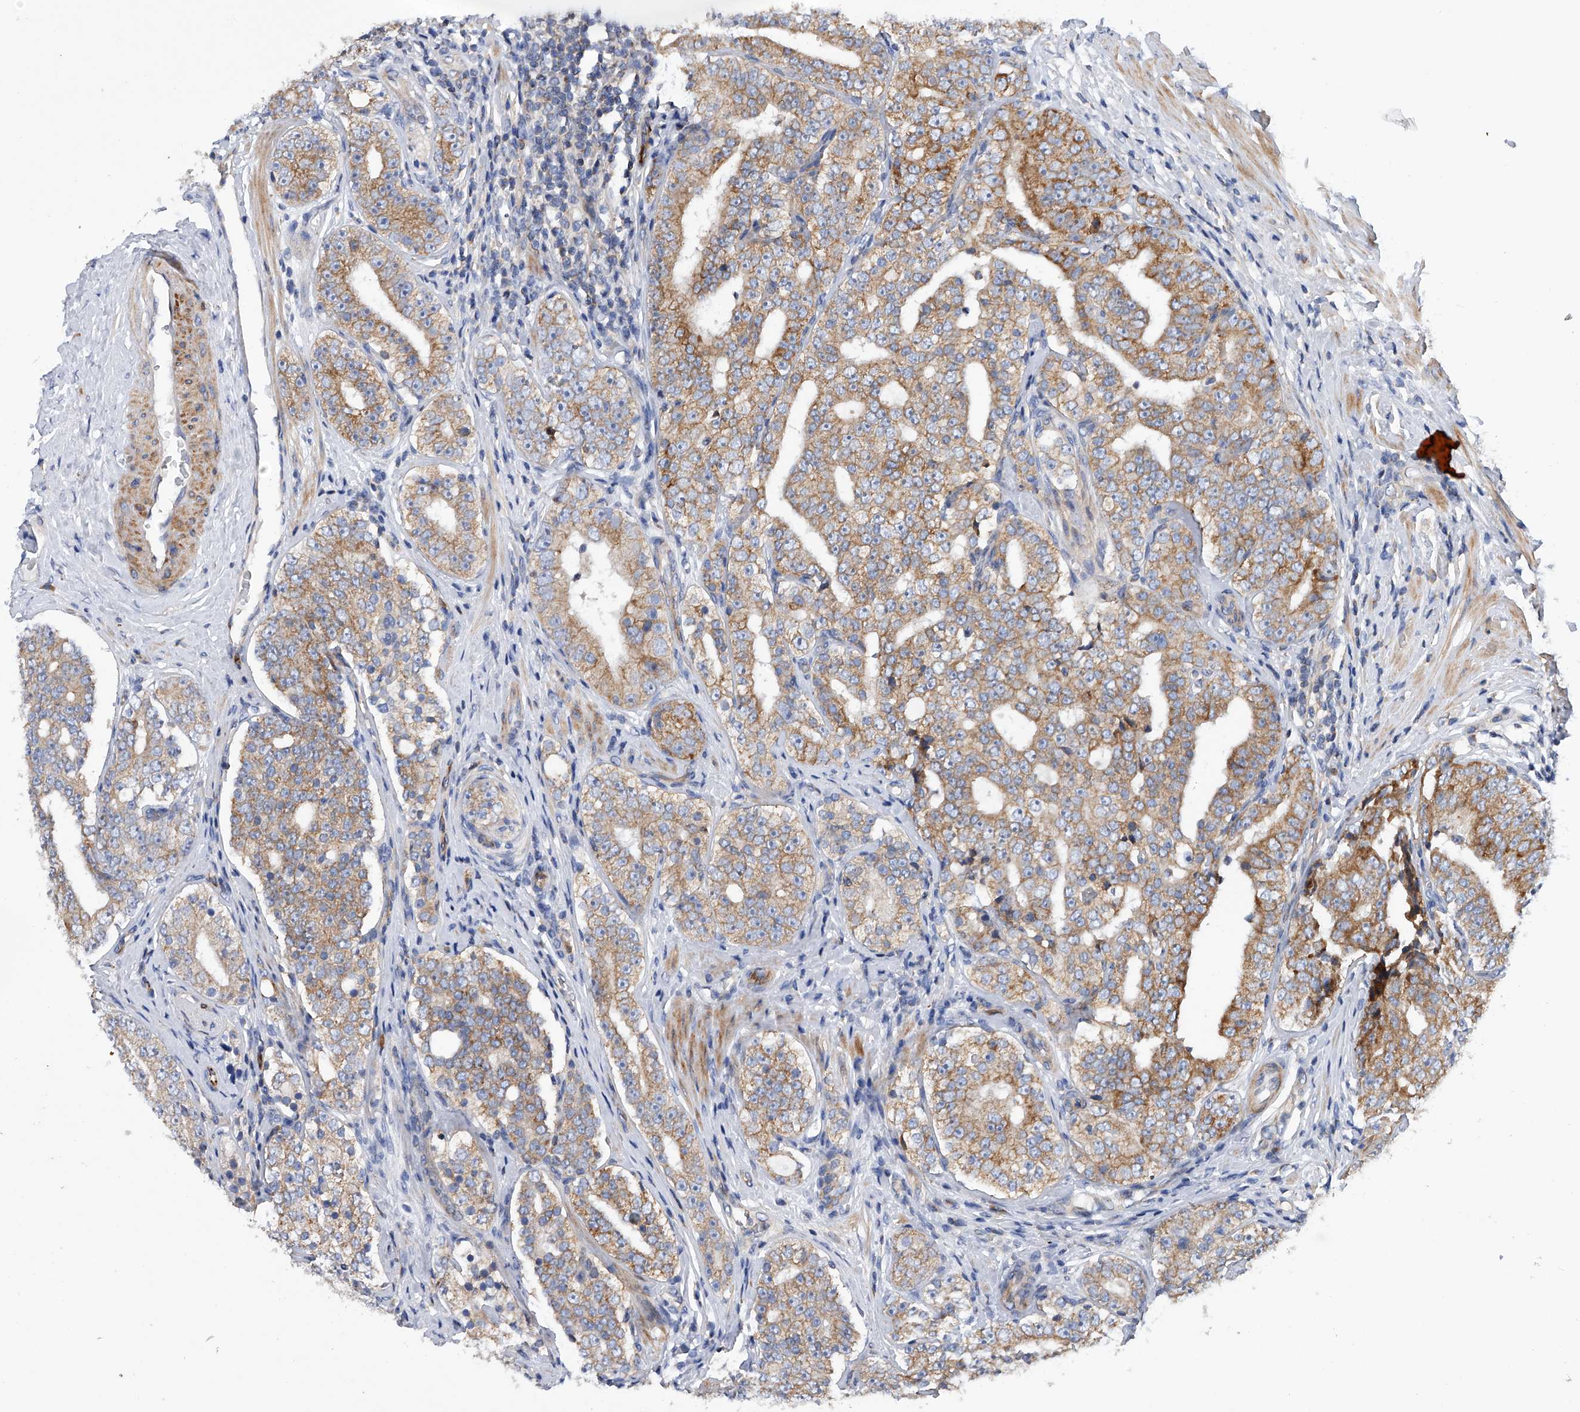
{"staining": {"intensity": "moderate", "quantity": ">75%", "location": "cytoplasmic/membranous"}, "tissue": "prostate cancer", "cell_type": "Tumor cells", "image_type": "cancer", "snomed": [{"axis": "morphology", "description": "Adenocarcinoma, High grade"}, {"axis": "topography", "description": "Prostate"}], "caption": "This is a micrograph of immunohistochemistry (IHC) staining of prostate cancer (adenocarcinoma (high-grade)), which shows moderate positivity in the cytoplasmic/membranous of tumor cells.", "gene": "MLYCD", "patient": {"sex": "male", "age": 56}}